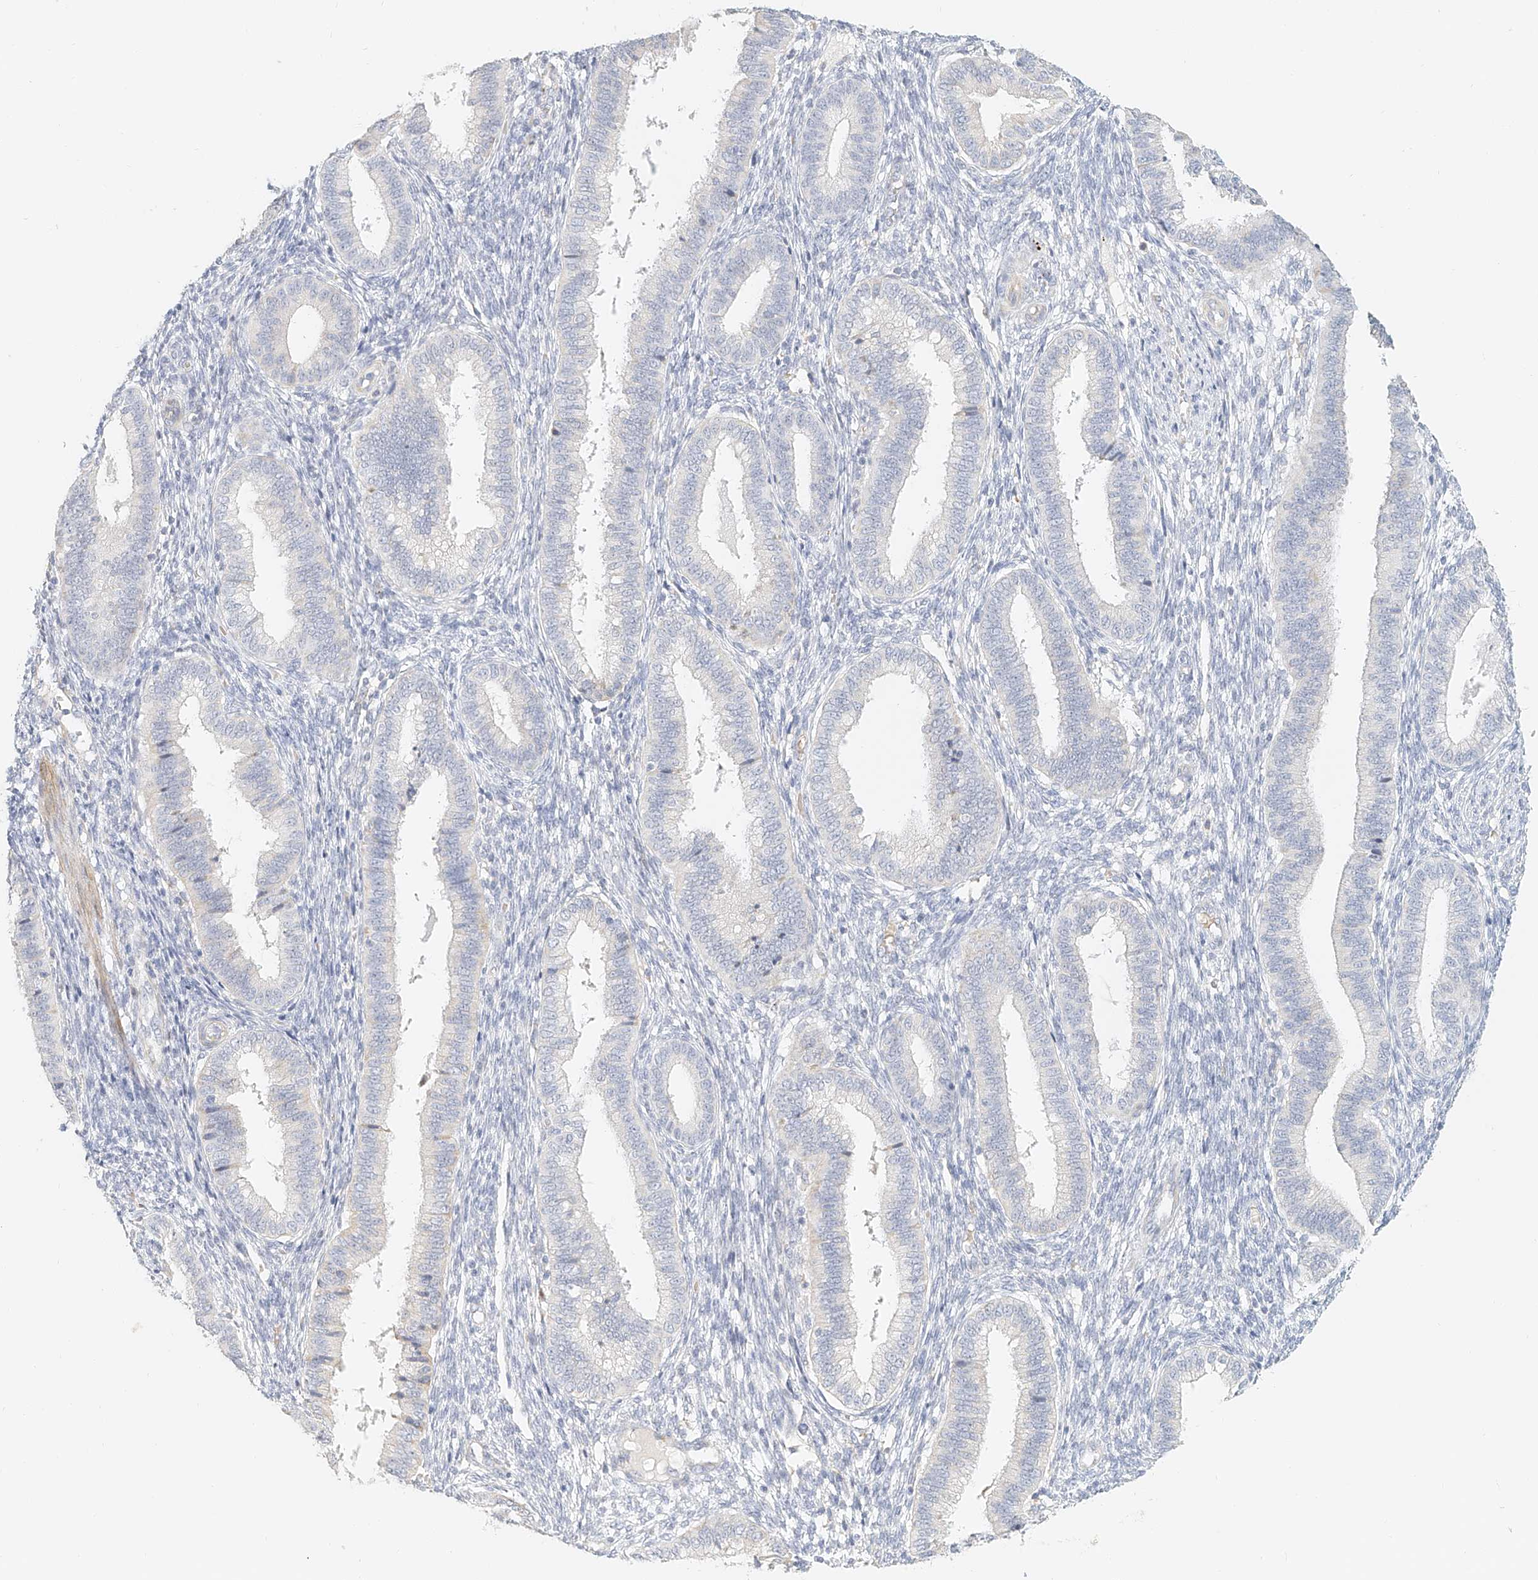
{"staining": {"intensity": "negative", "quantity": "none", "location": "none"}, "tissue": "endometrium", "cell_type": "Cells in endometrial stroma", "image_type": "normal", "snomed": [{"axis": "morphology", "description": "Normal tissue, NOS"}, {"axis": "topography", "description": "Endometrium"}], "caption": "Immunohistochemistry micrograph of unremarkable endometrium: endometrium stained with DAB exhibits no significant protein staining in cells in endometrial stroma.", "gene": "CXorf58", "patient": {"sex": "female", "age": 39}}